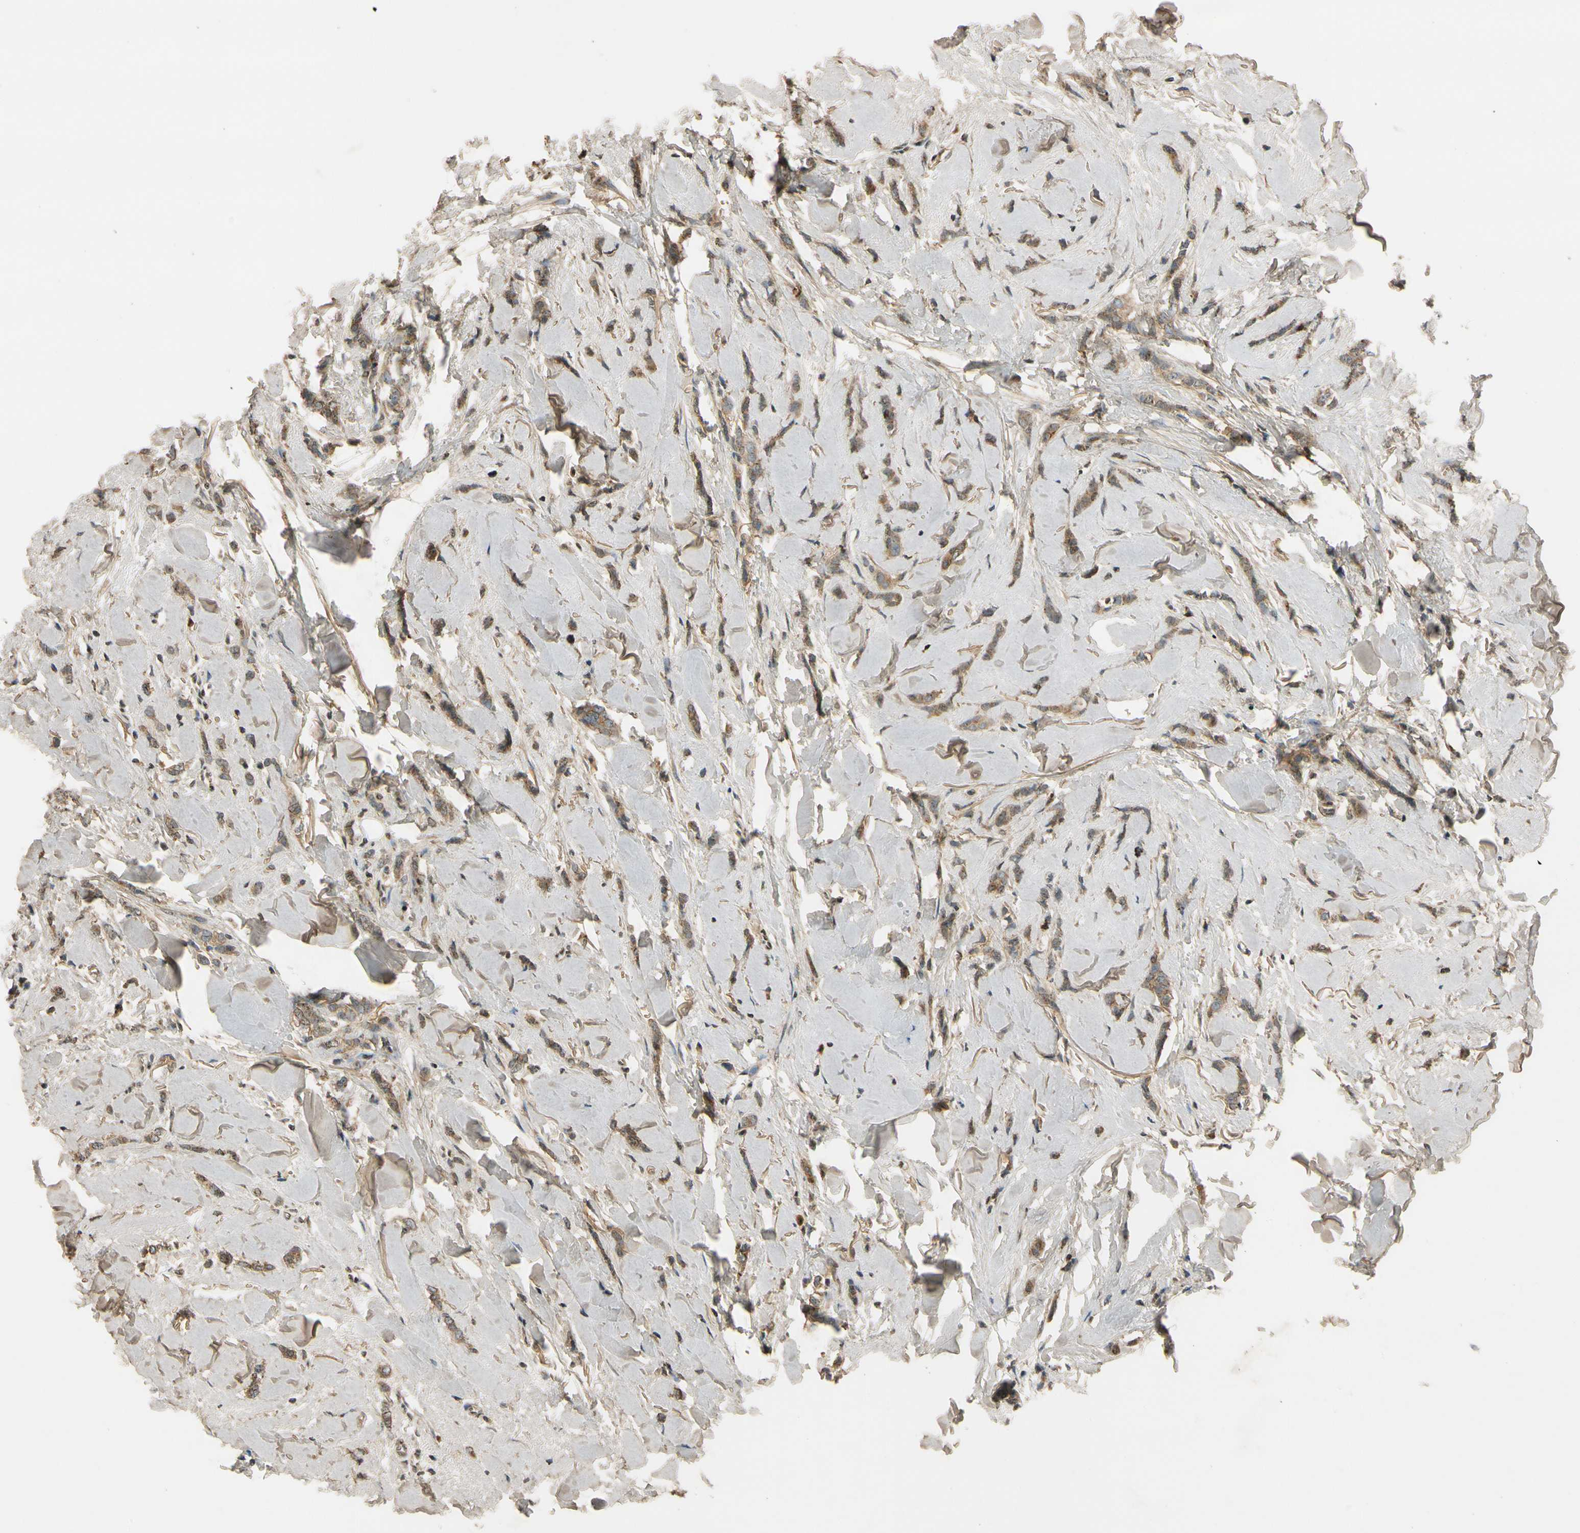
{"staining": {"intensity": "moderate", "quantity": ">75%", "location": "cytoplasmic/membranous"}, "tissue": "breast cancer", "cell_type": "Tumor cells", "image_type": "cancer", "snomed": [{"axis": "morphology", "description": "Lobular carcinoma"}, {"axis": "topography", "description": "Skin"}, {"axis": "topography", "description": "Breast"}], "caption": "Brown immunohistochemical staining in breast cancer shows moderate cytoplasmic/membranous positivity in approximately >75% of tumor cells. (DAB IHC, brown staining for protein, blue staining for nuclei).", "gene": "MST1R", "patient": {"sex": "female", "age": 46}}